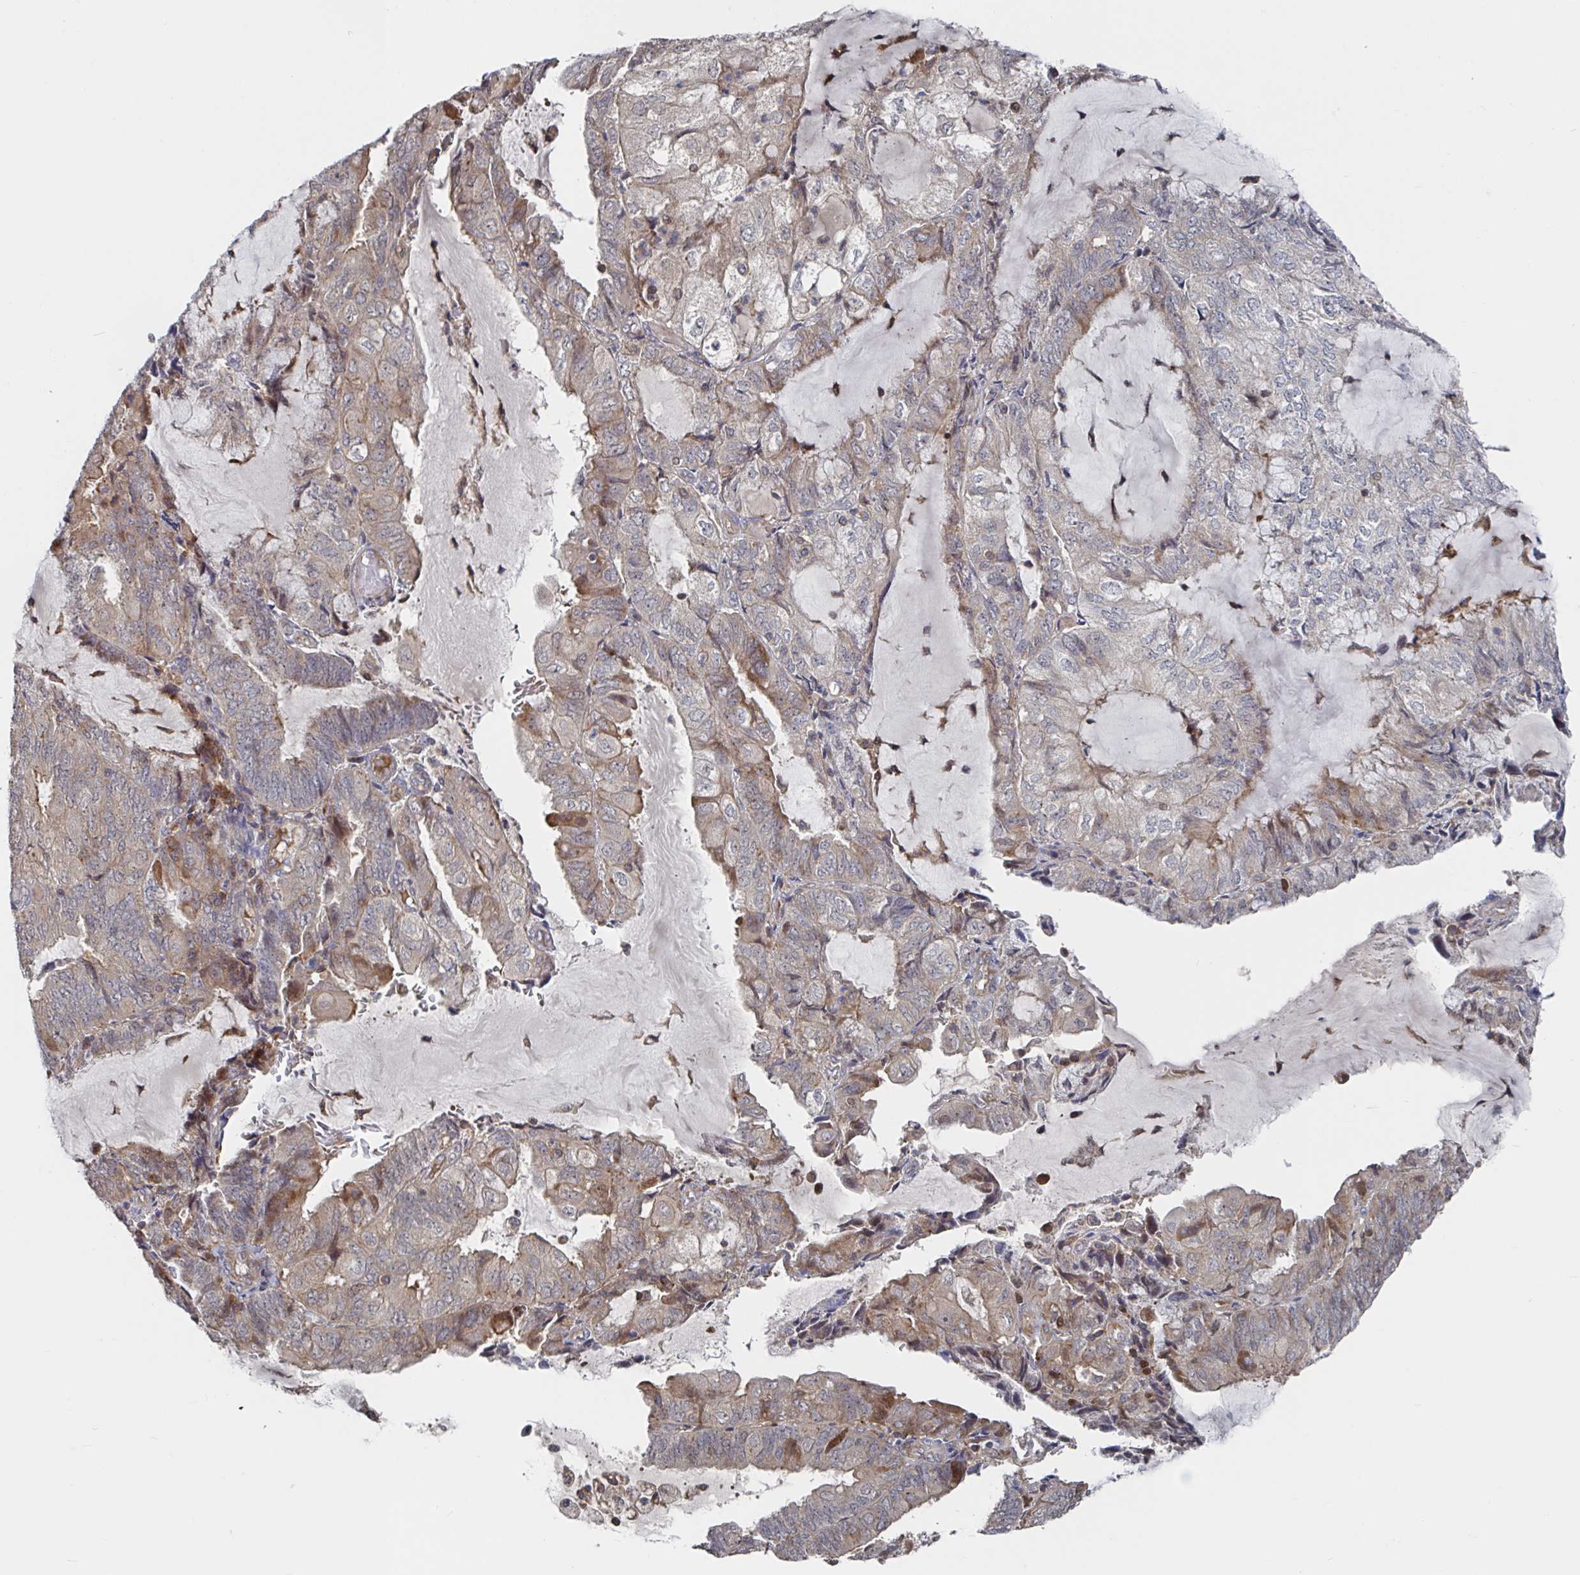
{"staining": {"intensity": "weak", "quantity": "25%-75%", "location": "cytoplasmic/membranous"}, "tissue": "endometrial cancer", "cell_type": "Tumor cells", "image_type": "cancer", "snomed": [{"axis": "morphology", "description": "Adenocarcinoma, NOS"}, {"axis": "topography", "description": "Endometrium"}], "caption": "Endometrial adenocarcinoma tissue displays weak cytoplasmic/membranous positivity in approximately 25%-75% of tumor cells", "gene": "DHRS12", "patient": {"sex": "female", "age": 81}}